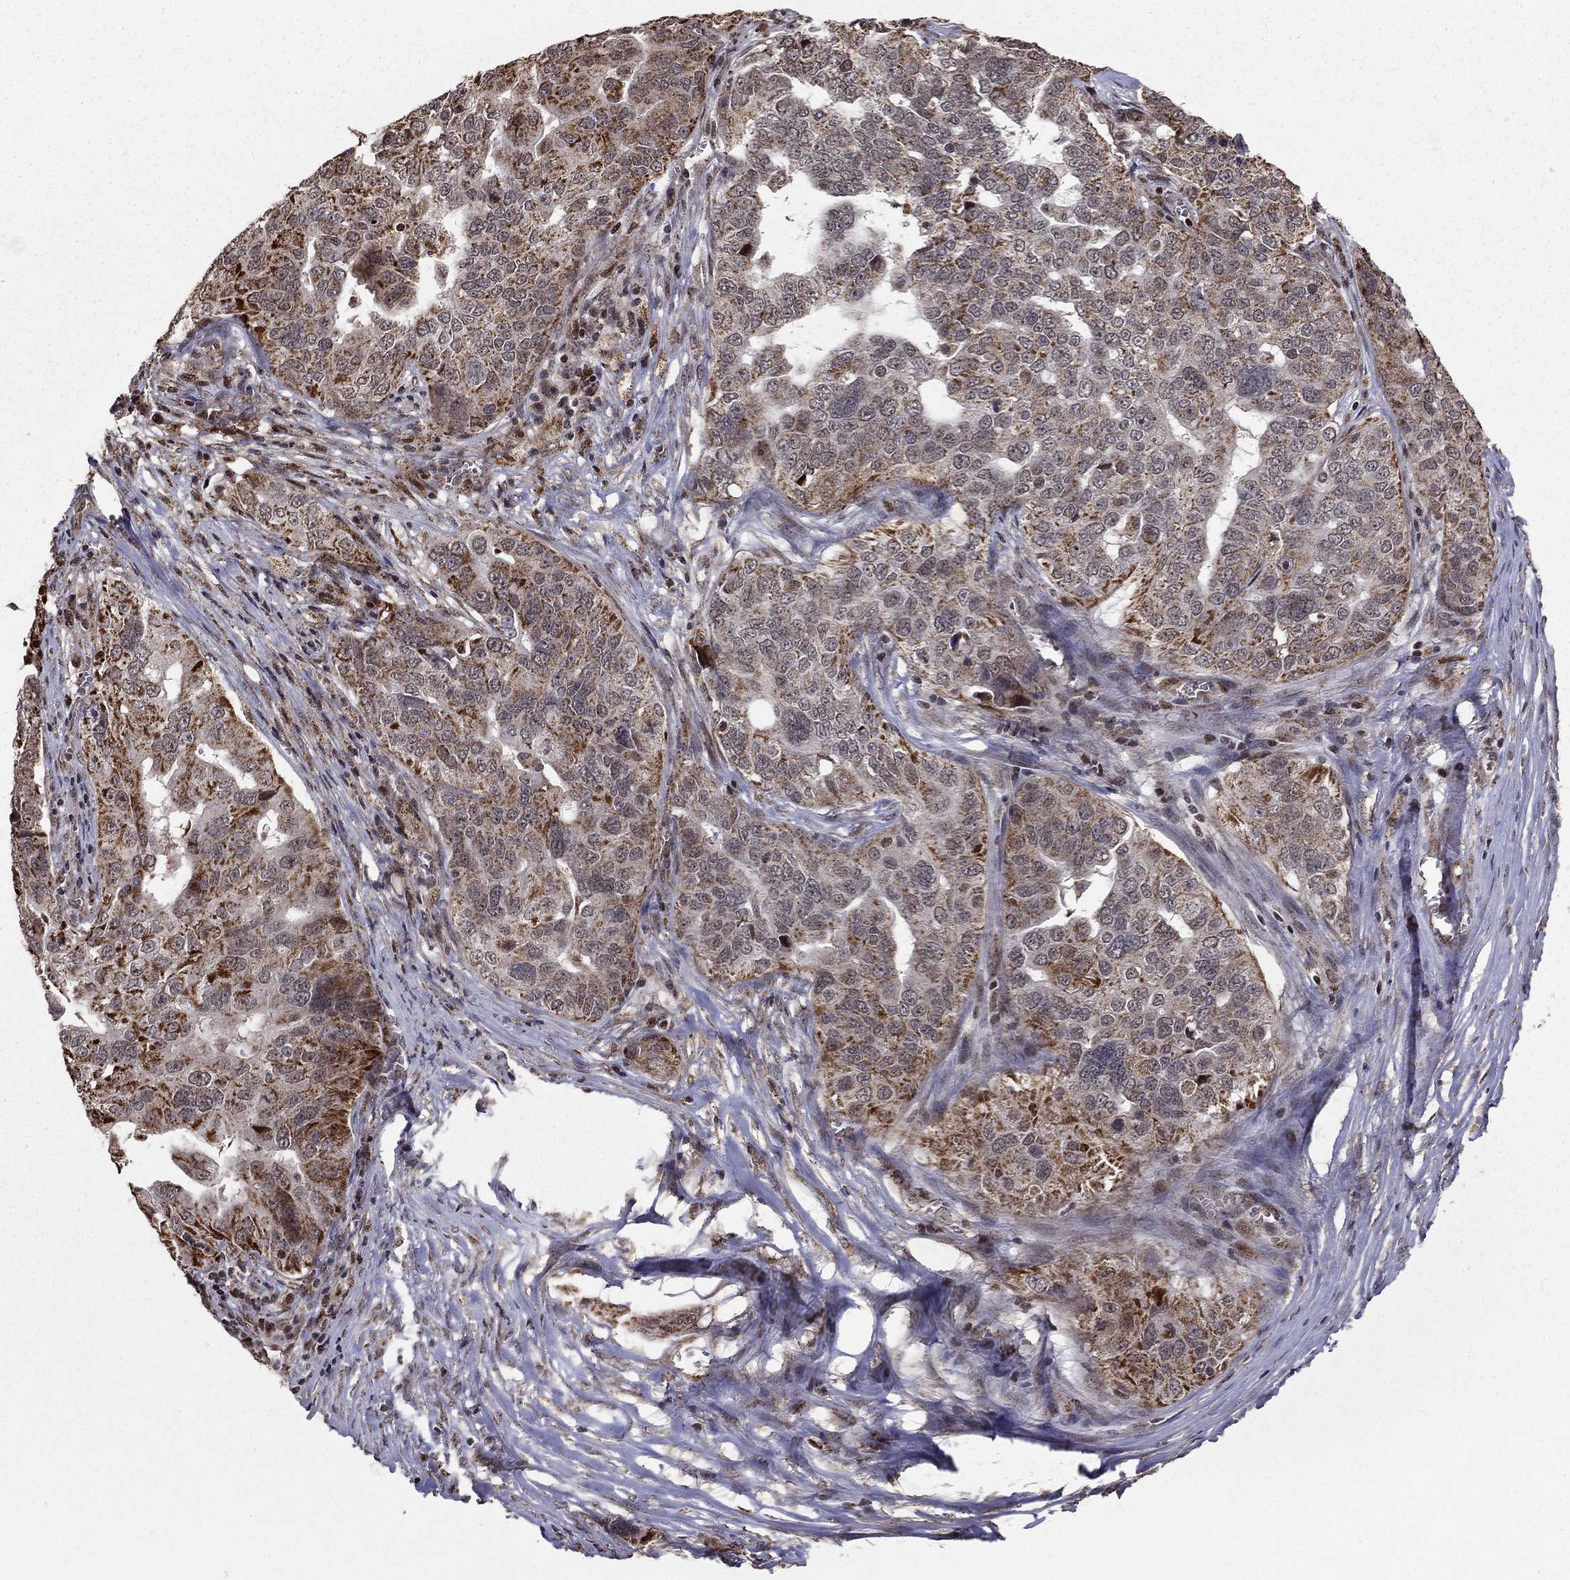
{"staining": {"intensity": "moderate", "quantity": "25%-75%", "location": "cytoplasmic/membranous"}, "tissue": "ovarian cancer", "cell_type": "Tumor cells", "image_type": "cancer", "snomed": [{"axis": "morphology", "description": "Carcinoma, endometroid"}, {"axis": "topography", "description": "Soft tissue"}, {"axis": "topography", "description": "Ovary"}], "caption": "Protein expression analysis of human ovarian cancer (endometroid carcinoma) reveals moderate cytoplasmic/membranous staining in about 25%-75% of tumor cells.", "gene": "ACOT13", "patient": {"sex": "female", "age": 52}}